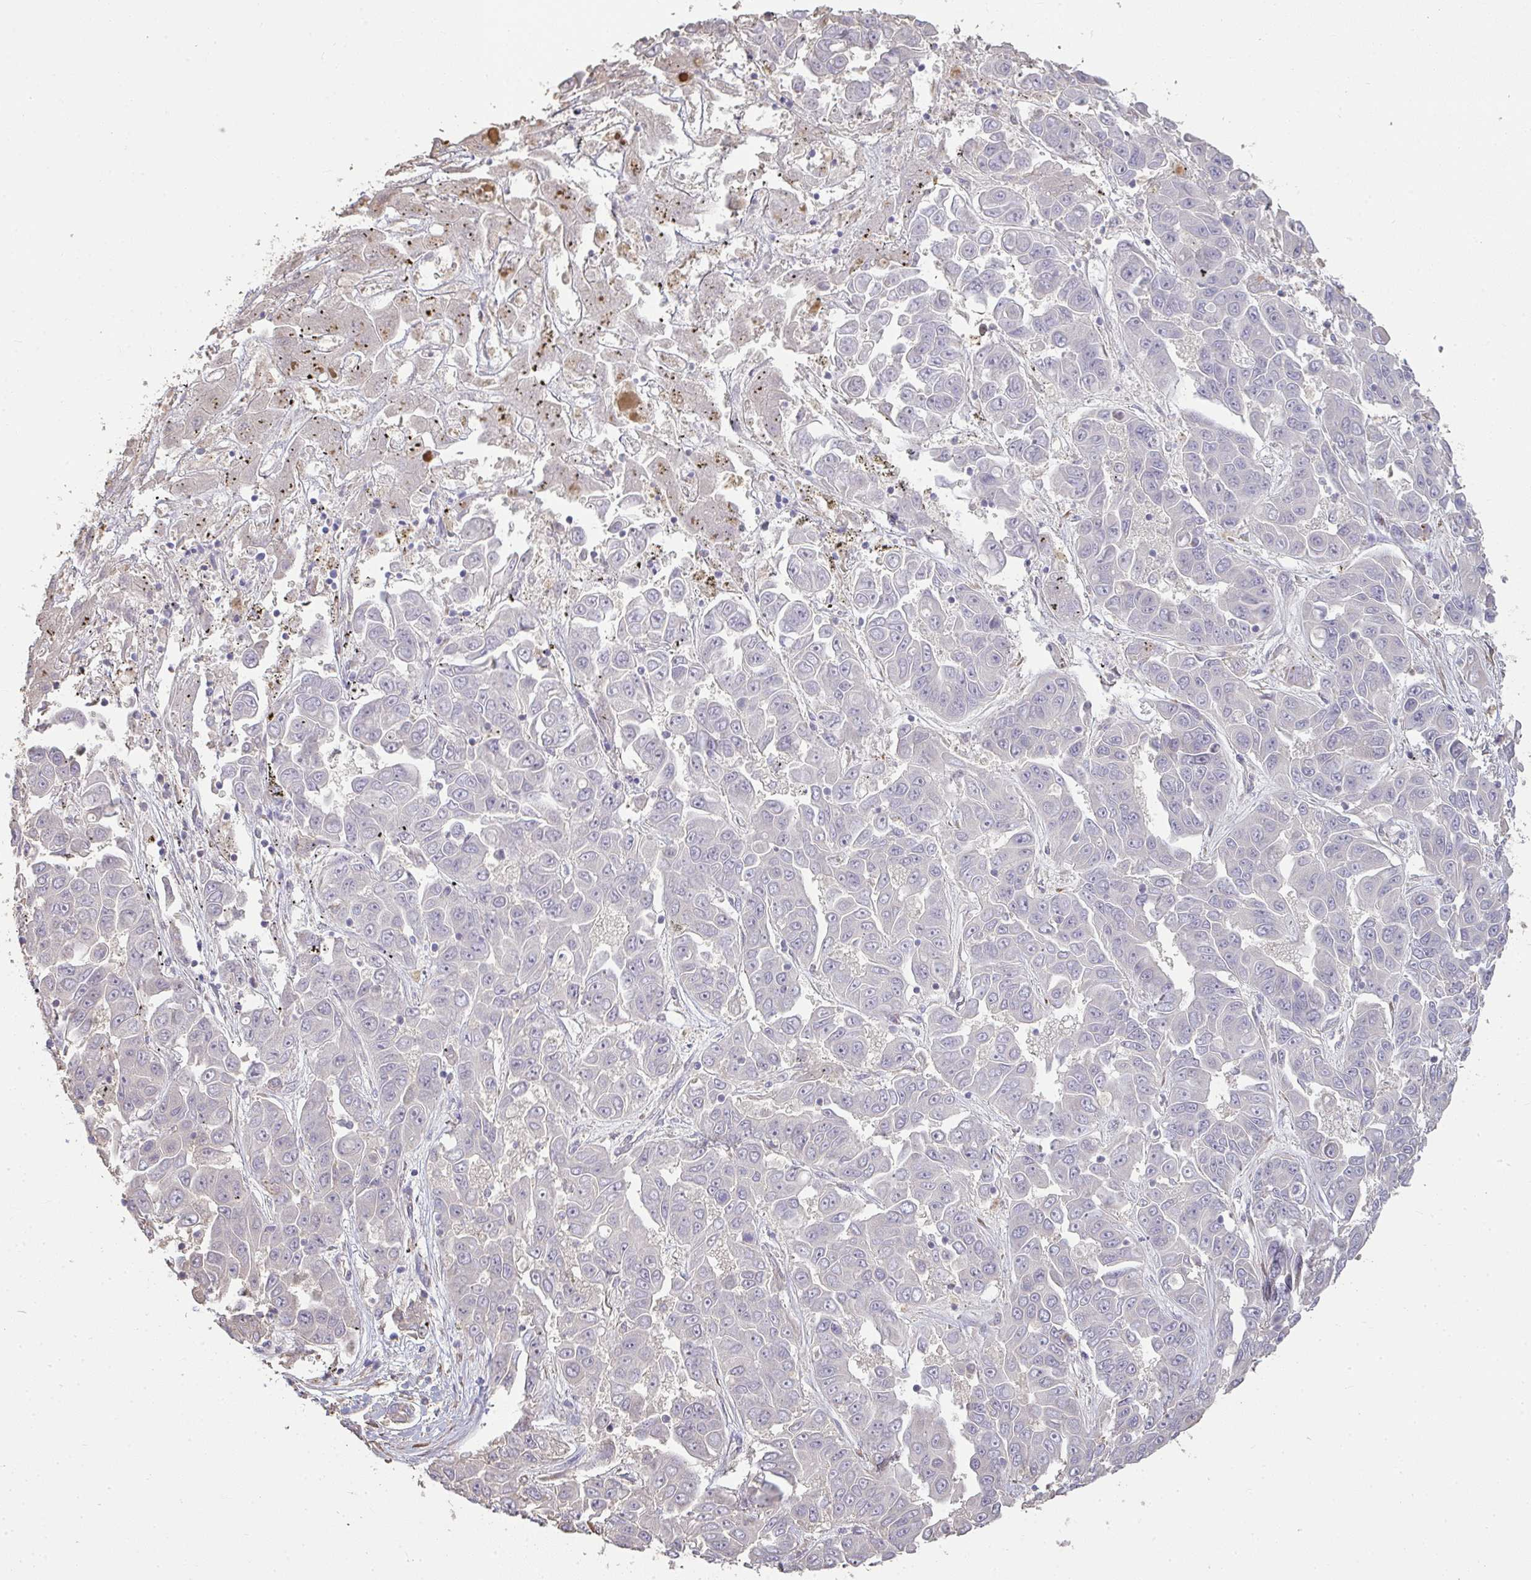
{"staining": {"intensity": "negative", "quantity": "none", "location": "none"}, "tissue": "liver cancer", "cell_type": "Tumor cells", "image_type": "cancer", "snomed": [{"axis": "morphology", "description": "Cholangiocarcinoma"}, {"axis": "topography", "description": "Liver"}], "caption": "DAB immunohistochemical staining of human cholangiocarcinoma (liver) demonstrates no significant positivity in tumor cells.", "gene": "BRINP3", "patient": {"sex": "female", "age": 52}}